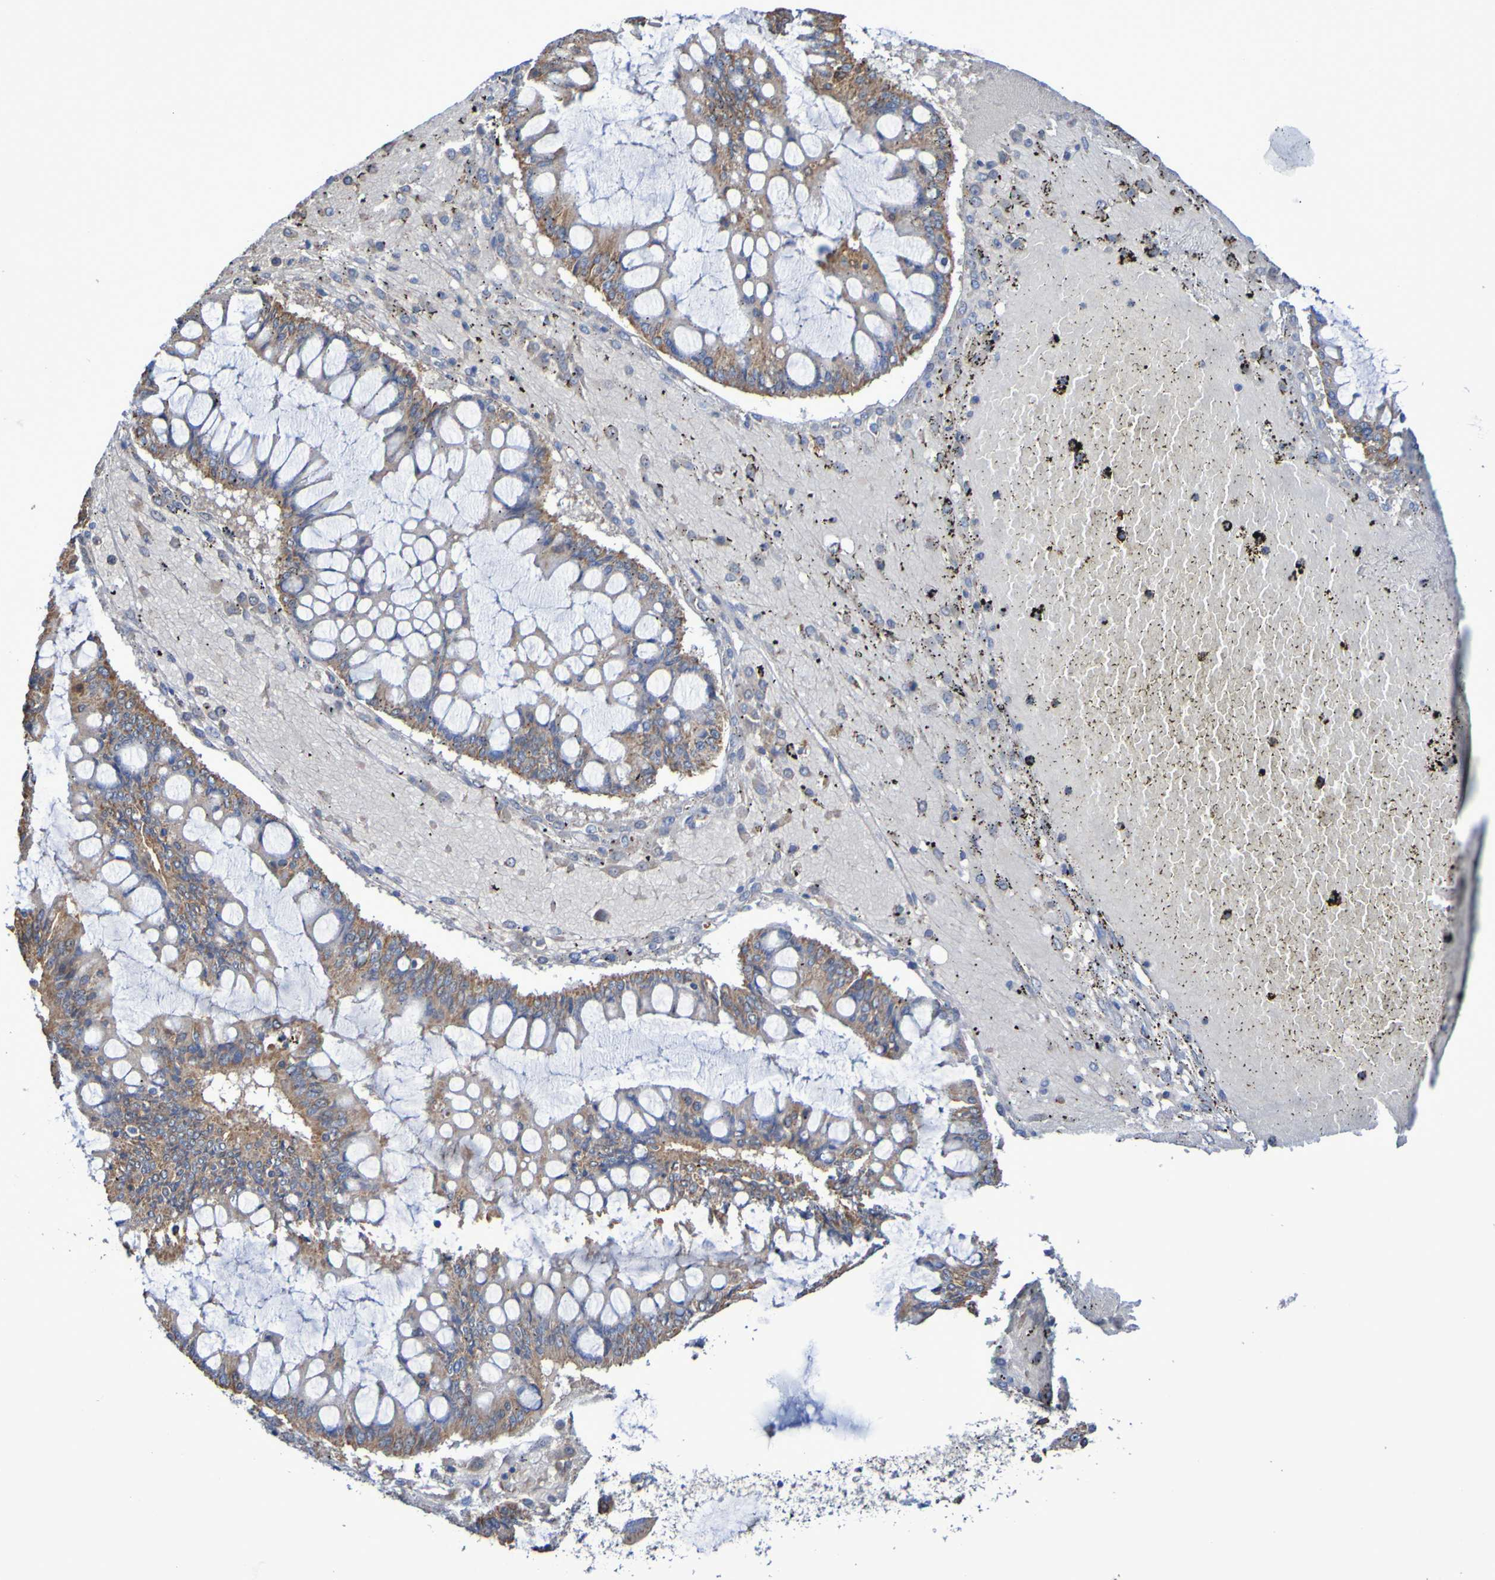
{"staining": {"intensity": "moderate", "quantity": ">75%", "location": "cytoplasmic/membranous"}, "tissue": "ovarian cancer", "cell_type": "Tumor cells", "image_type": "cancer", "snomed": [{"axis": "morphology", "description": "Cystadenocarcinoma, mucinous, NOS"}, {"axis": "topography", "description": "Ovary"}], "caption": "An IHC photomicrograph of tumor tissue is shown. Protein staining in brown shows moderate cytoplasmic/membranous positivity in ovarian cancer (mucinous cystadenocarcinoma) within tumor cells.", "gene": "CNTN2", "patient": {"sex": "female", "age": 73}}